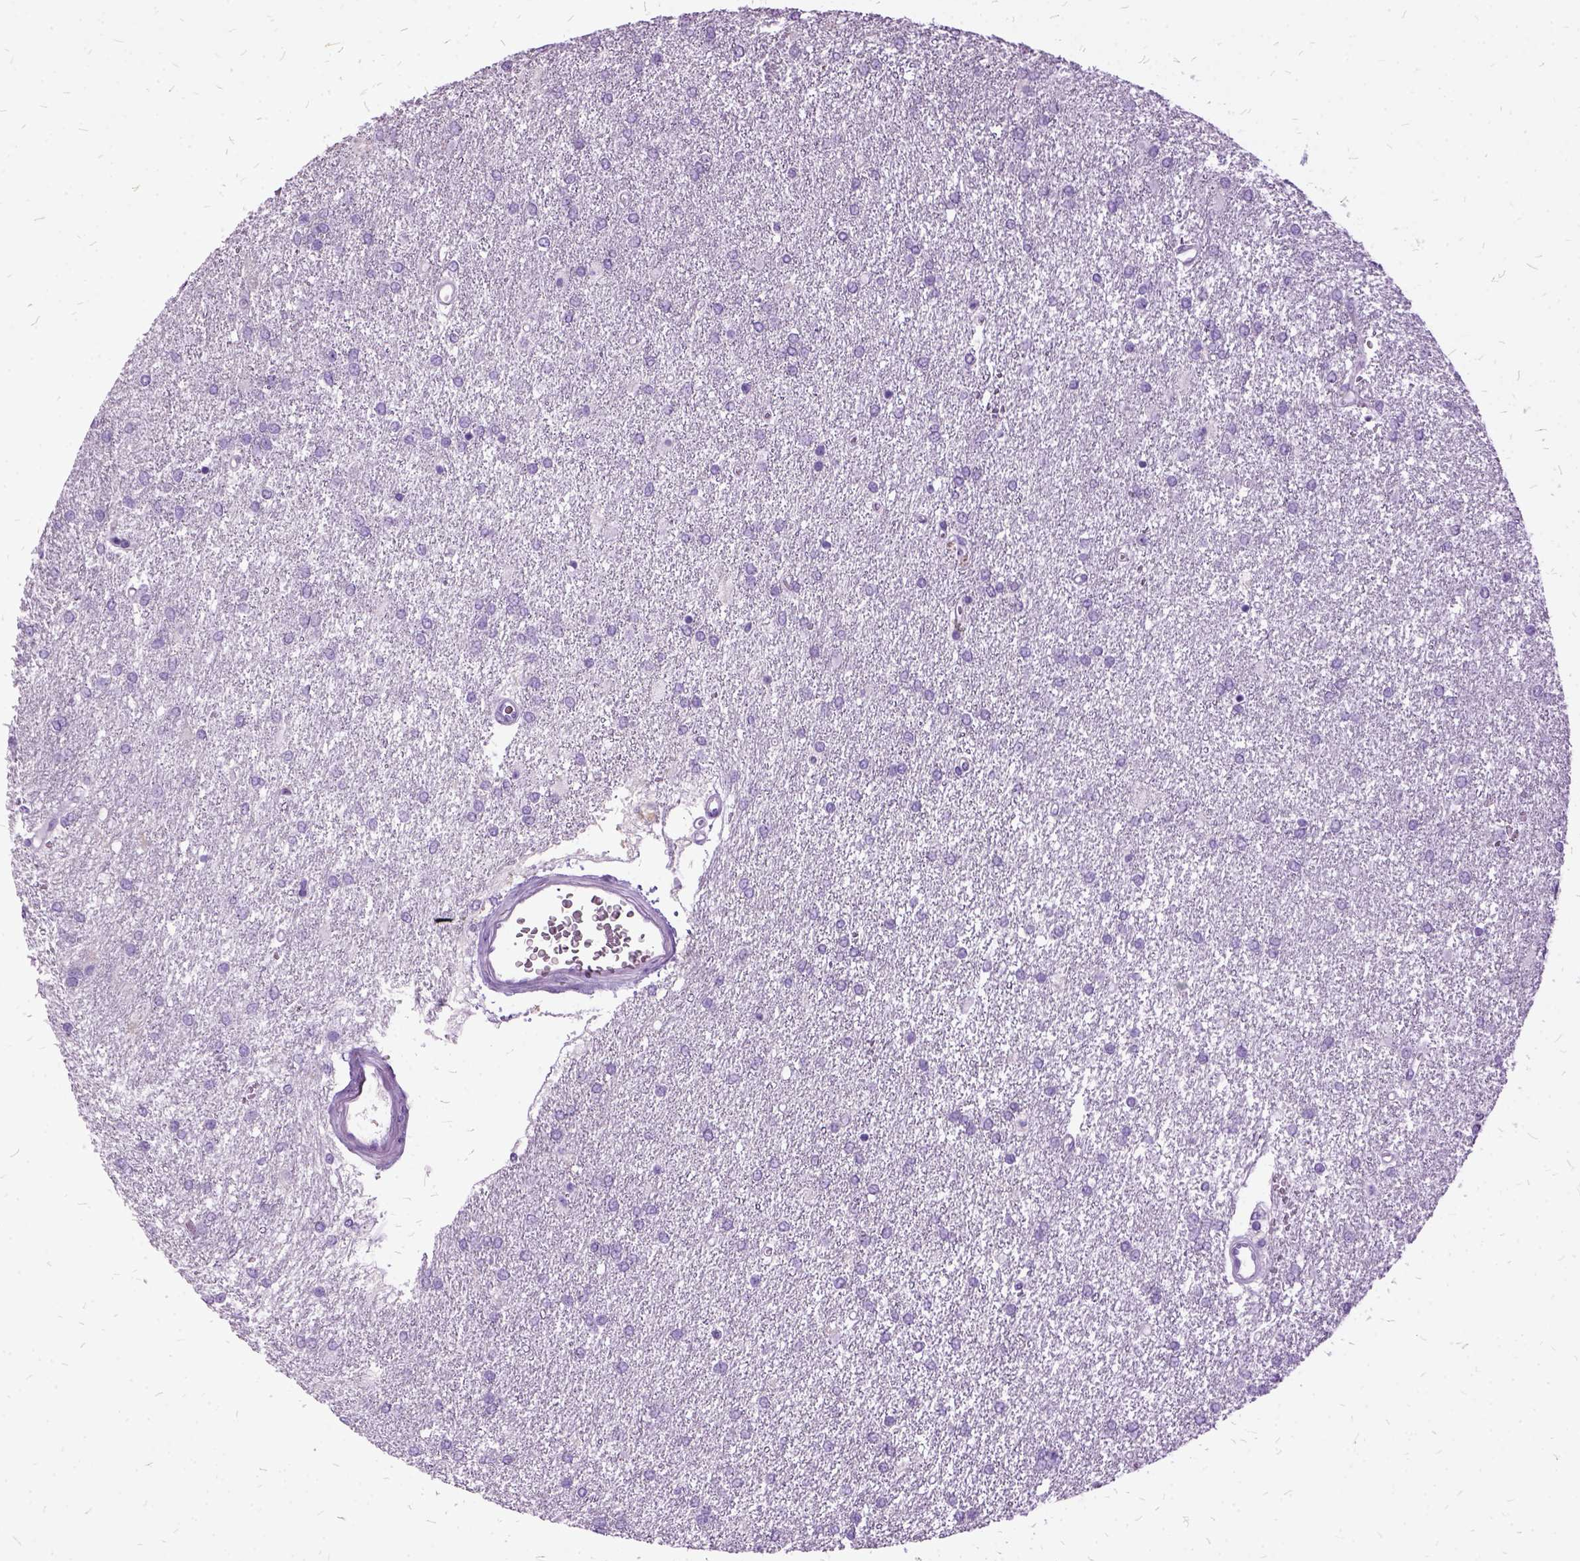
{"staining": {"intensity": "negative", "quantity": "none", "location": "none"}, "tissue": "glioma", "cell_type": "Tumor cells", "image_type": "cancer", "snomed": [{"axis": "morphology", "description": "Glioma, malignant, High grade"}, {"axis": "topography", "description": "Brain"}], "caption": "Tumor cells show no significant positivity in glioma.", "gene": "MME", "patient": {"sex": "female", "age": 61}}